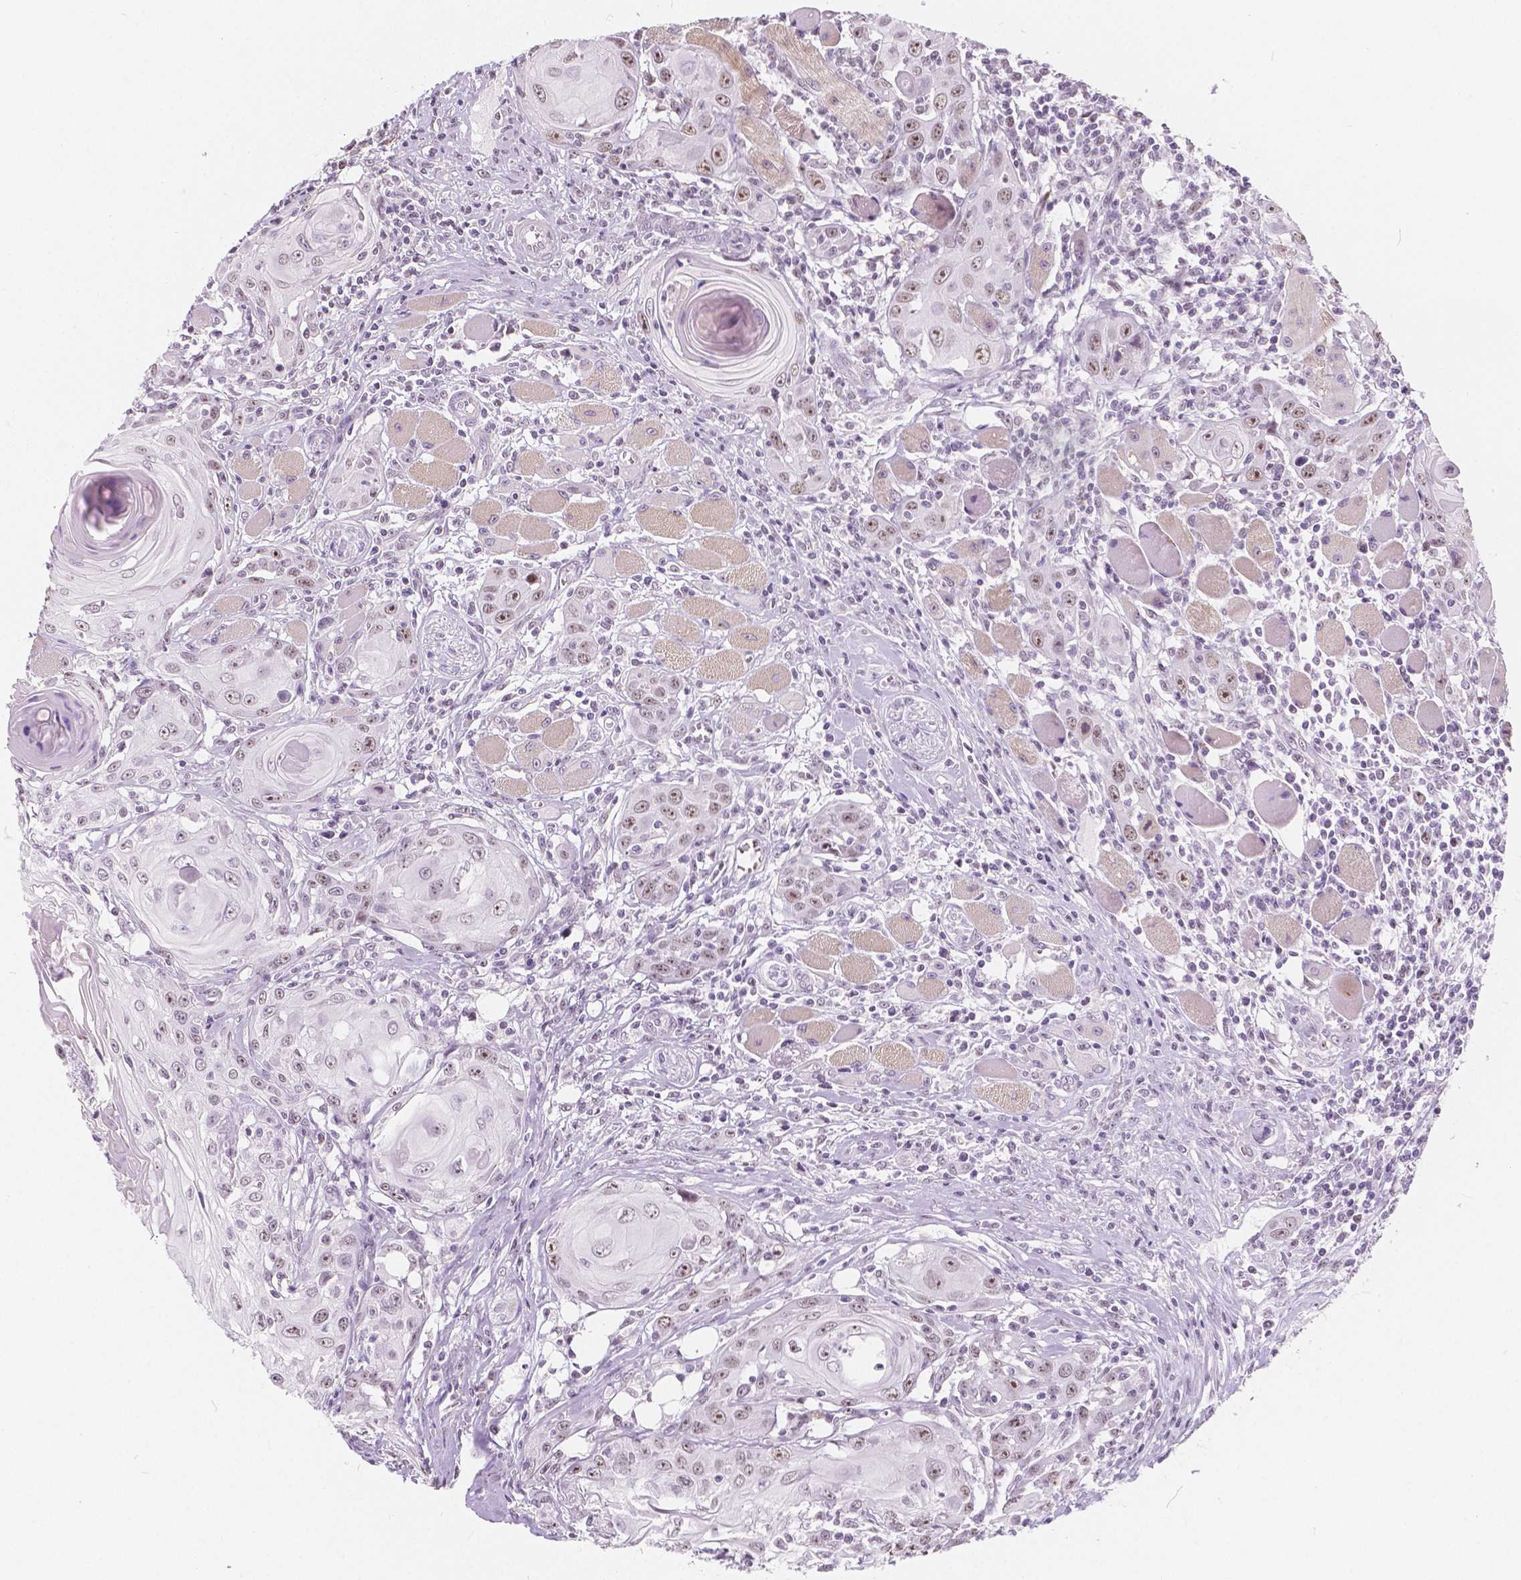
{"staining": {"intensity": "moderate", "quantity": "25%-75%", "location": "nuclear"}, "tissue": "head and neck cancer", "cell_type": "Tumor cells", "image_type": "cancer", "snomed": [{"axis": "morphology", "description": "Squamous cell carcinoma, NOS"}, {"axis": "topography", "description": "Head-Neck"}], "caption": "Head and neck cancer stained for a protein displays moderate nuclear positivity in tumor cells.", "gene": "NOLC1", "patient": {"sex": "female", "age": 80}}